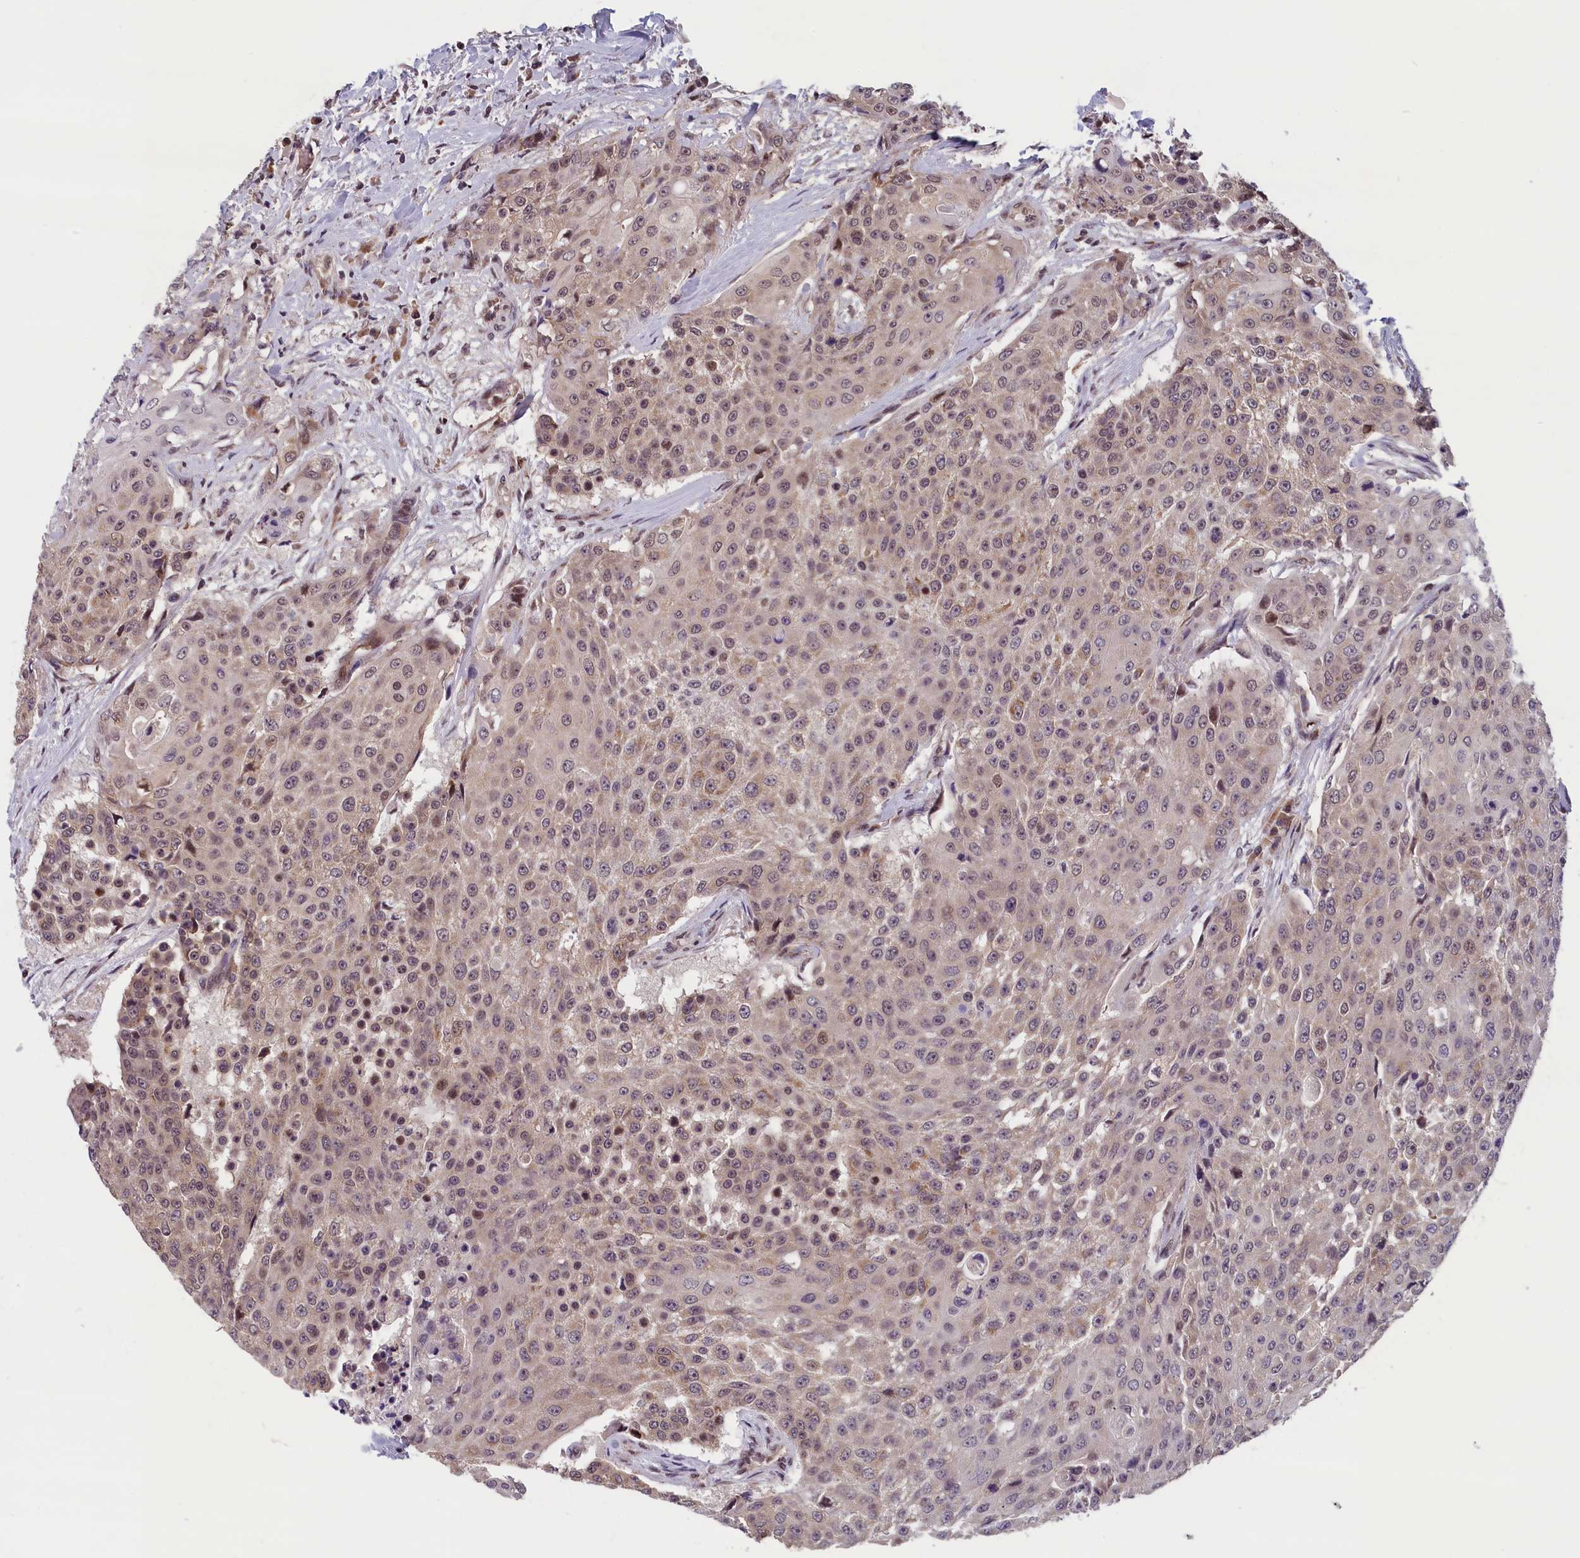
{"staining": {"intensity": "weak", "quantity": ">75%", "location": "cytoplasmic/membranous,nuclear"}, "tissue": "urothelial cancer", "cell_type": "Tumor cells", "image_type": "cancer", "snomed": [{"axis": "morphology", "description": "Urothelial carcinoma, High grade"}, {"axis": "topography", "description": "Urinary bladder"}], "caption": "A low amount of weak cytoplasmic/membranous and nuclear positivity is present in approximately >75% of tumor cells in high-grade urothelial carcinoma tissue.", "gene": "KCNK6", "patient": {"sex": "female", "age": 63}}